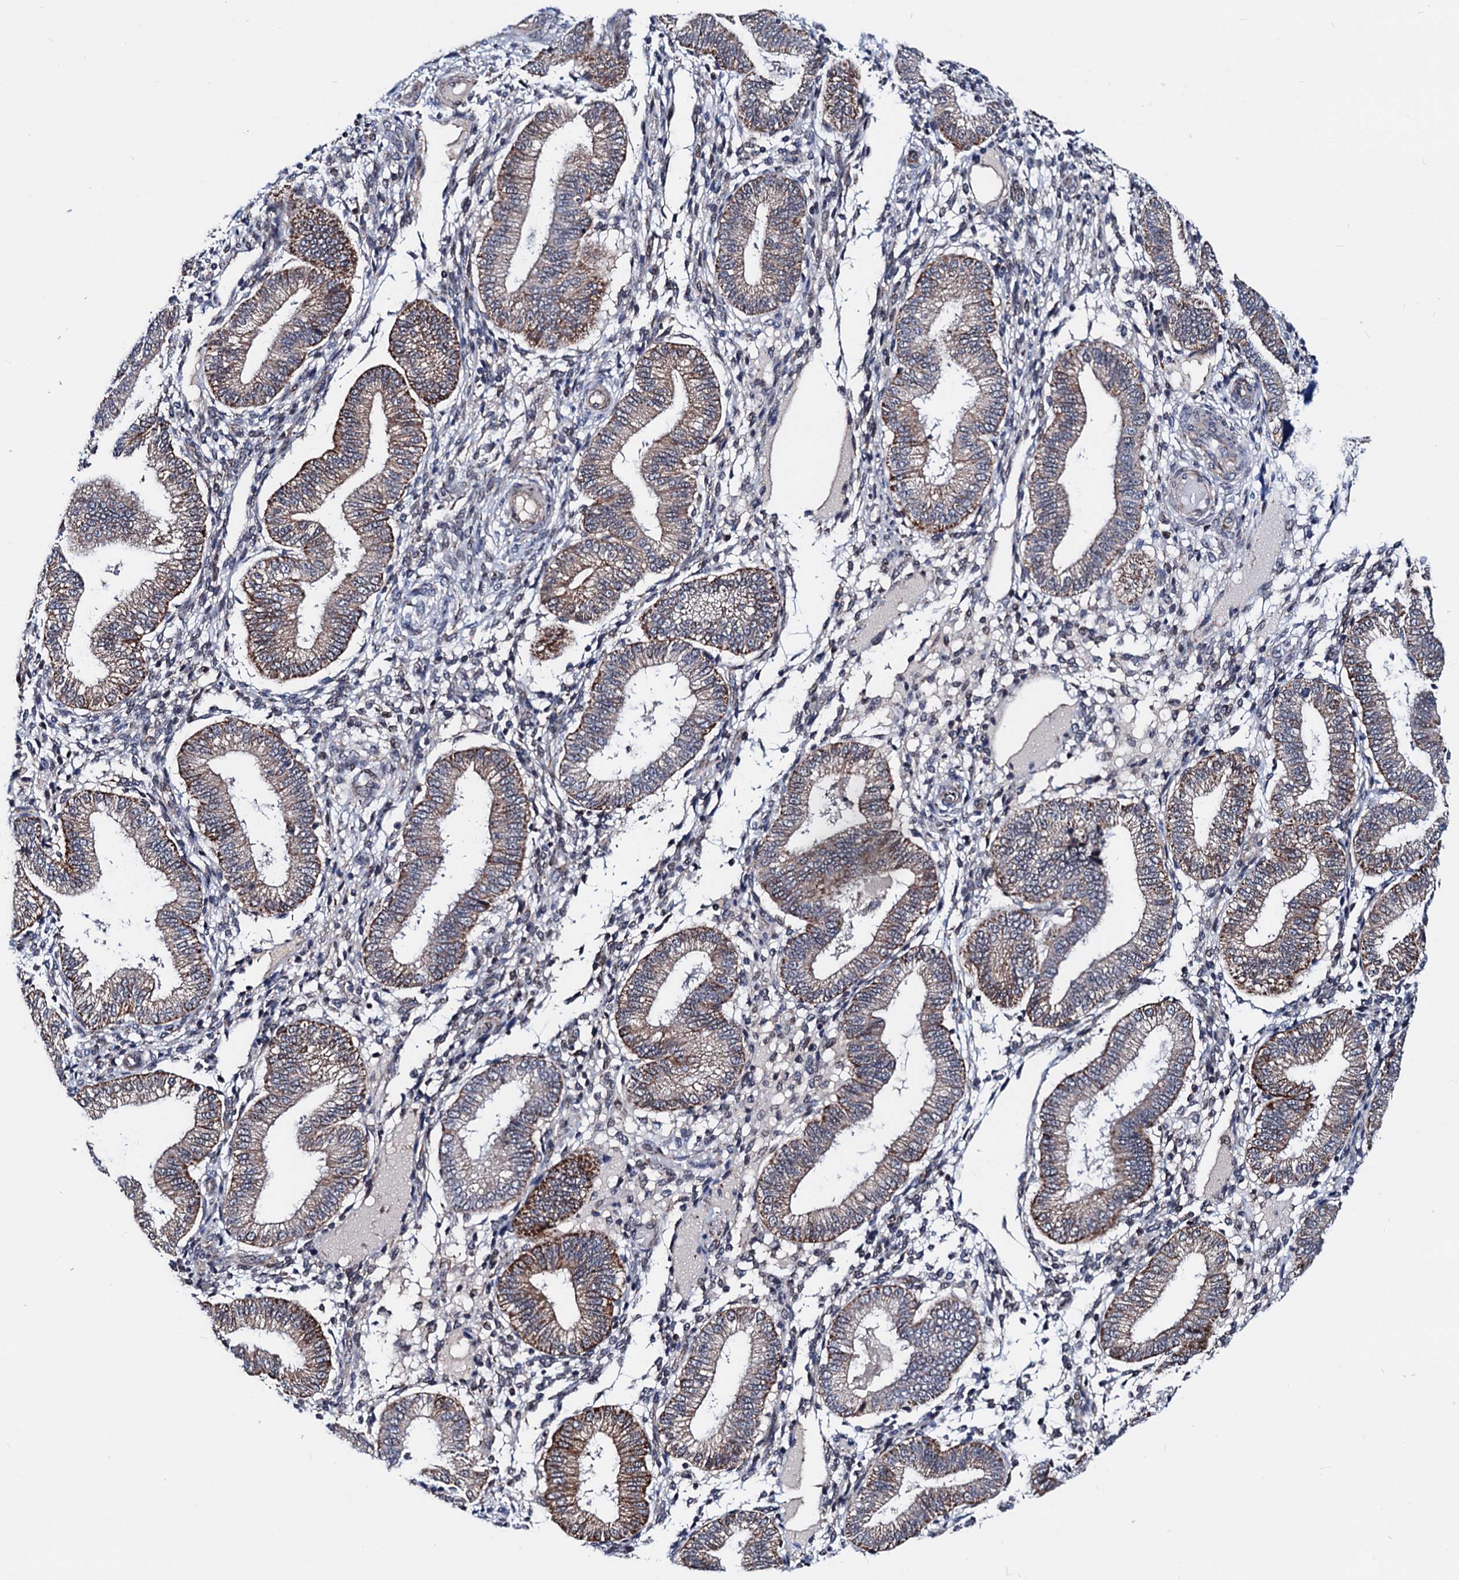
{"staining": {"intensity": "weak", "quantity": "25%-75%", "location": "cytoplasmic/membranous"}, "tissue": "endometrium", "cell_type": "Cells in endometrial stroma", "image_type": "normal", "snomed": [{"axis": "morphology", "description": "Normal tissue, NOS"}, {"axis": "topography", "description": "Endometrium"}], "caption": "This photomicrograph reveals immunohistochemistry staining of normal human endometrium, with low weak cytoplasmic/membranous staining in about 25%-75% of cells in endometrial stroma.", "gene": "COA4", "patient": {"sex": "female", "age": 39}}